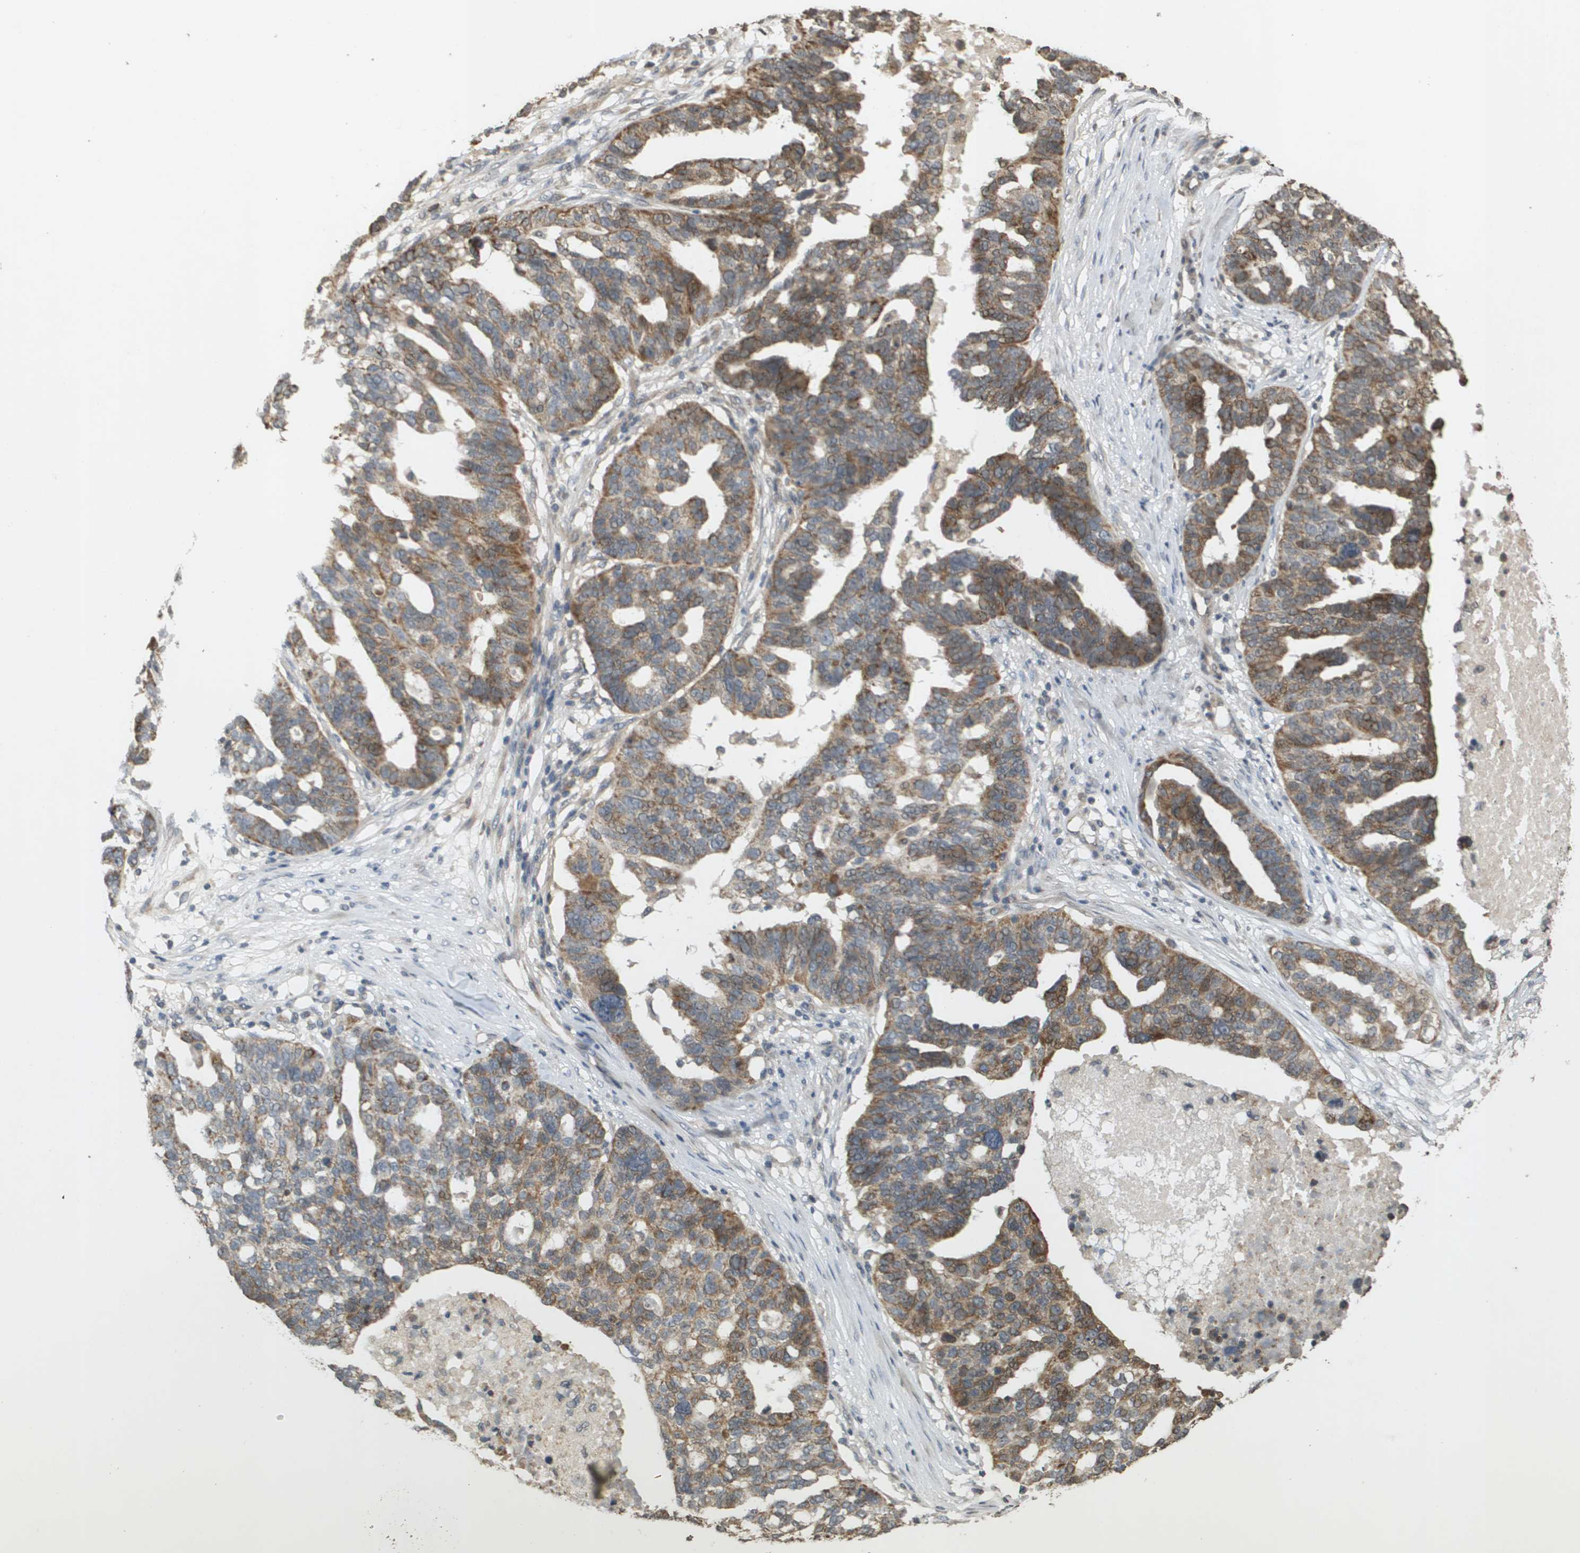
{"staining": {"intensity": "moderate", "quantity": ">75%", "location": "cytoplasmic/membranous"}, "tissue": "ovarian cancer", "cell_type": "Tumor cells", "image_type": "cancer", "snomed": [{"axis": "morphology", "description": "Cystadenocarcinoma, serous, NOS"}, {"axis": "topography", "description": "Ovary"}], "caption": "The histopathology image shows staining of ovarian cancer, revealing moderate cytoplasmic/membranous protein staining (brown color) within tumor cells. The protein of interest is shown in brown color, while the nuclei are stained blue.", "gene": "RAB21", "patient": {"sex": "female", "age": 59}}